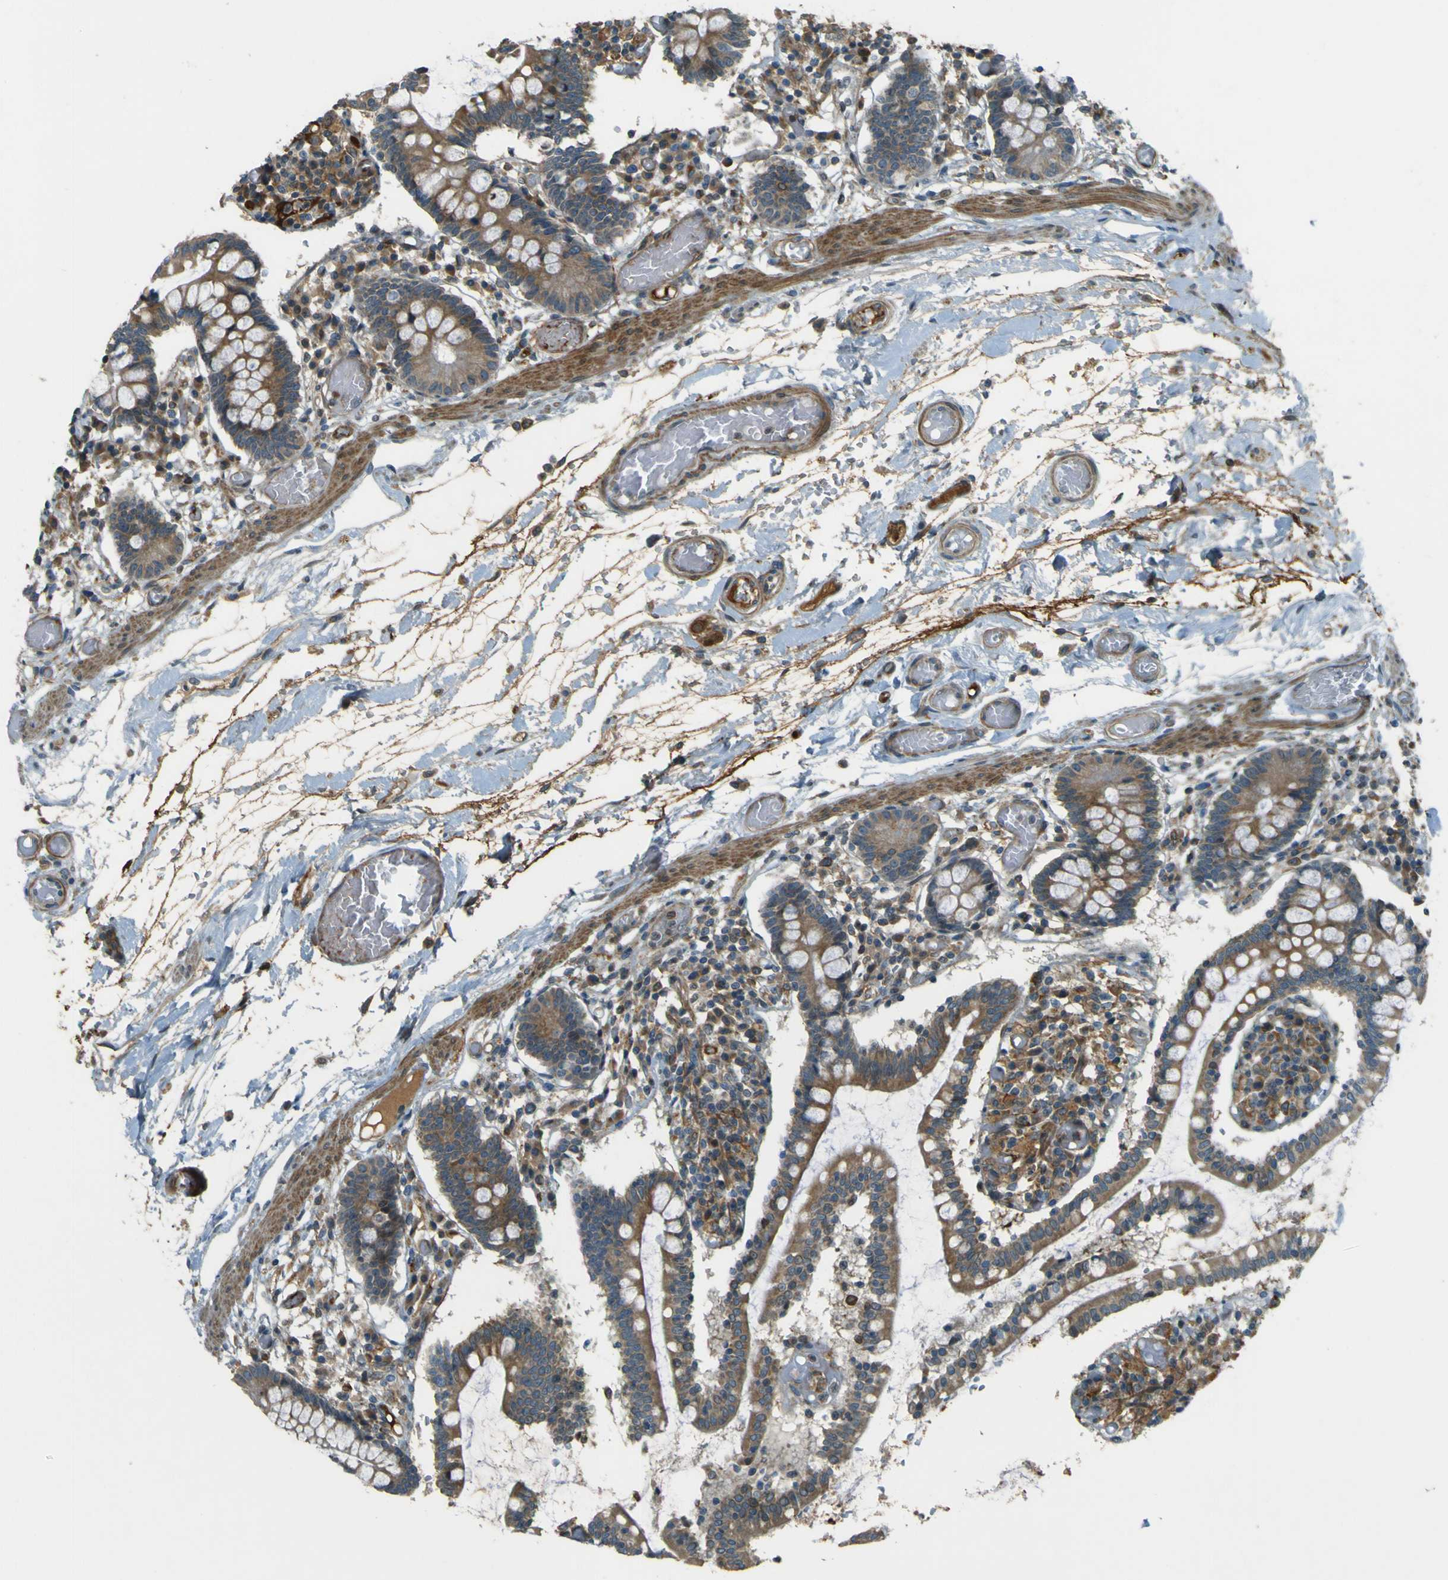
{"staining": {"intensity": "moderate", "quantity": ">75%", "location": "cytoplasmic/membranous"}, "tissue": "small intestine", "cell_type": "Glandular cells", "image_type": "normal", "snomed": [{"axis": "morphology", "description": "Normal tissue, NOS"}, {"axis": "topography", "description": "Small intestine"}], "caption": "Glandular cells display medium levels of moderate cytoplasmic/membranous positivity in about >75% of cells in normal human small intestine.", "gene": "LPCAT1", "patient": {"sex": "female", "age": 61}}